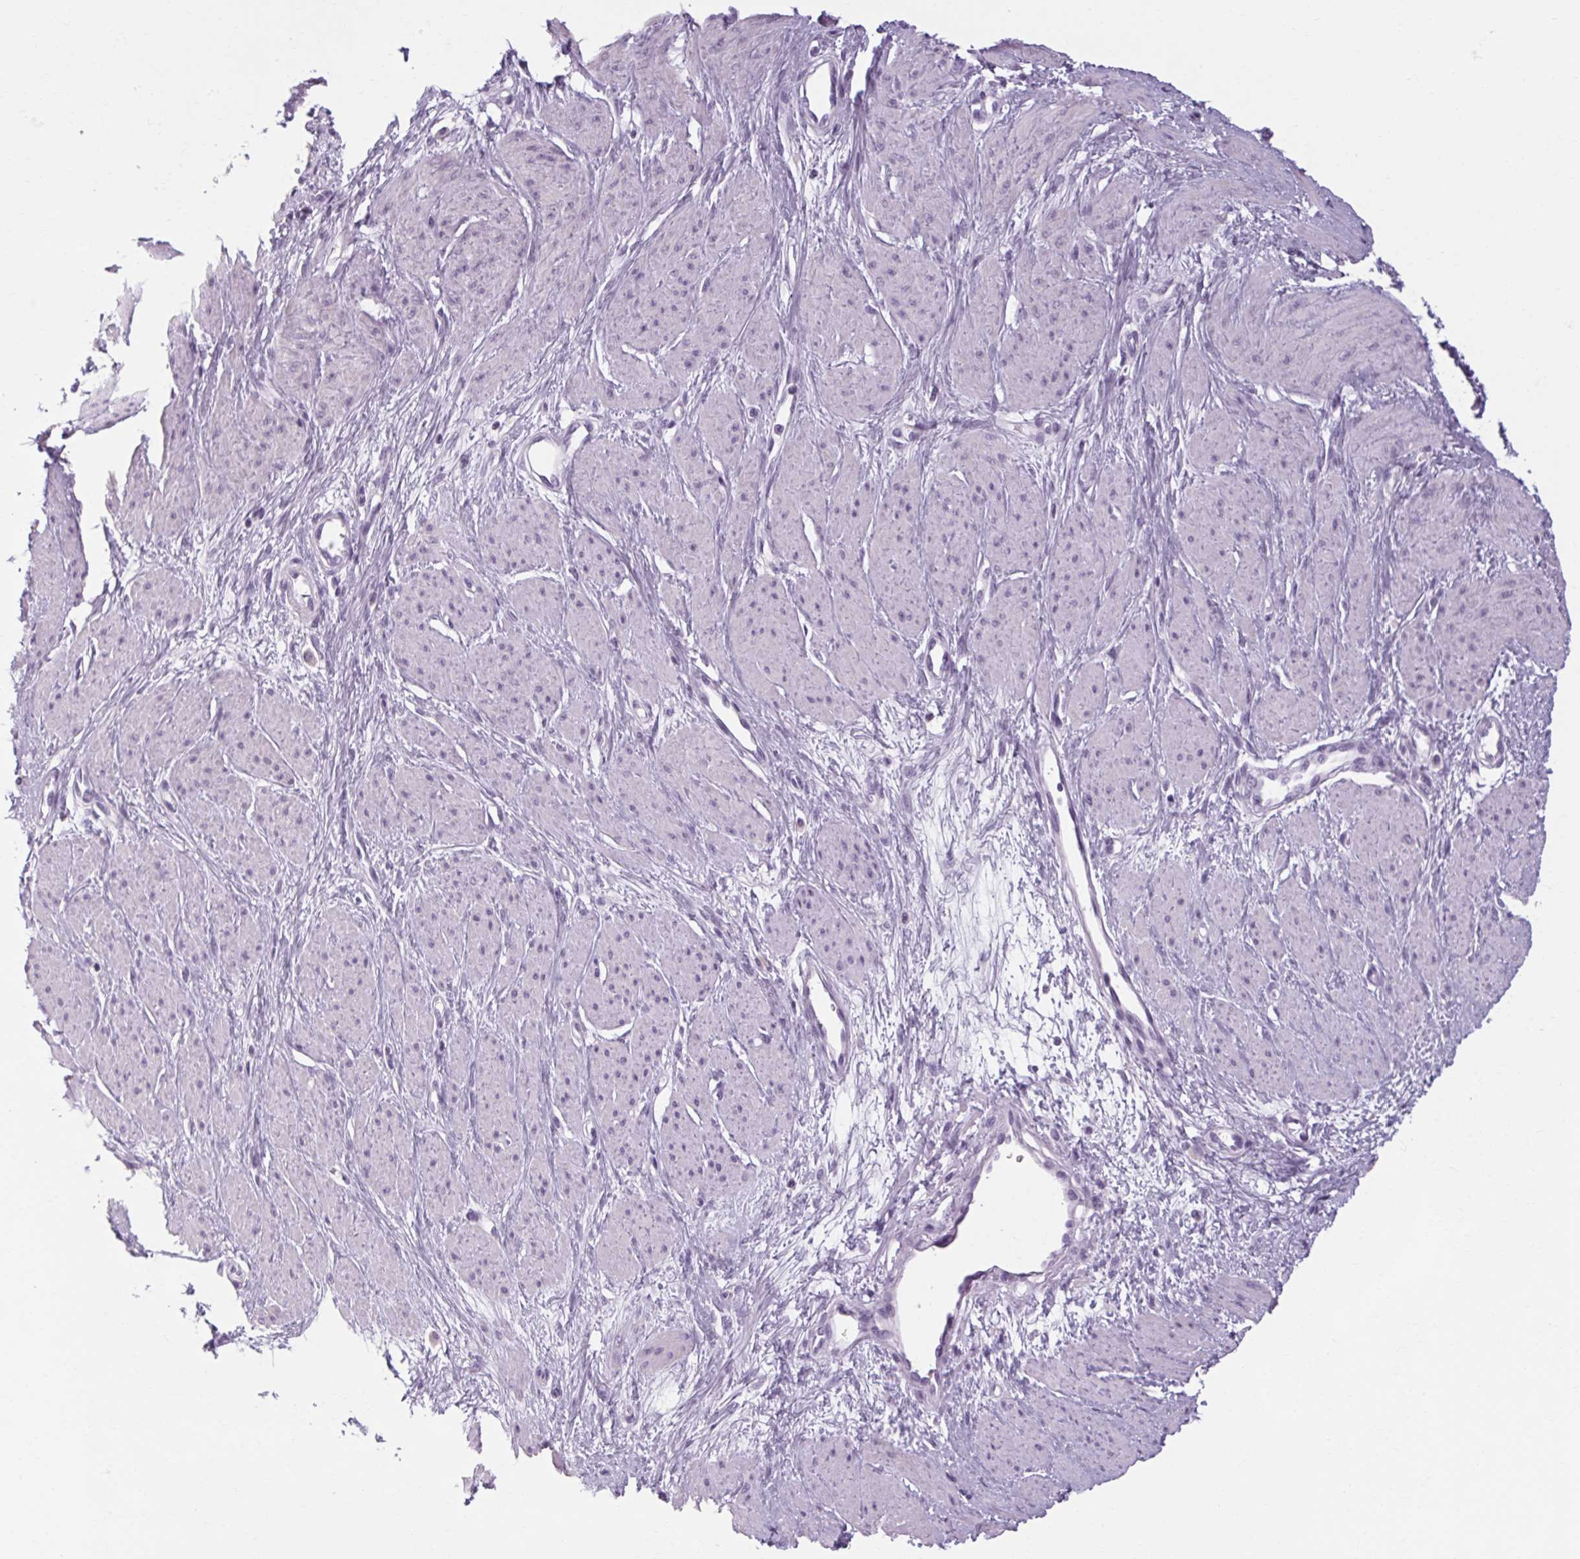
{"staining": {"intensity": "negative", "quantity": "none", "location": "none"}, "tissue": "smooth muscle", "cell_type": "Smooth muscle cells", "image_type": "normal", "snomed": [{"axis": "morphology", "description": "Normal tissue, NOS"}, {"axis": "topography", "description": "Smooth muscle"}, {"axis": "topography", "description": "Uterus"}], "caption": "The IHC histopathology image has no significant expression in smooth muscle cells of smooth muscle. The staining was performed using DAB to visualize the protein expression in brown, while the nuclei were stained in blue with hematoxylin (Magnification: 20x).", "gene": "POMC", "patient": {"sex": "female", "age": 39}}